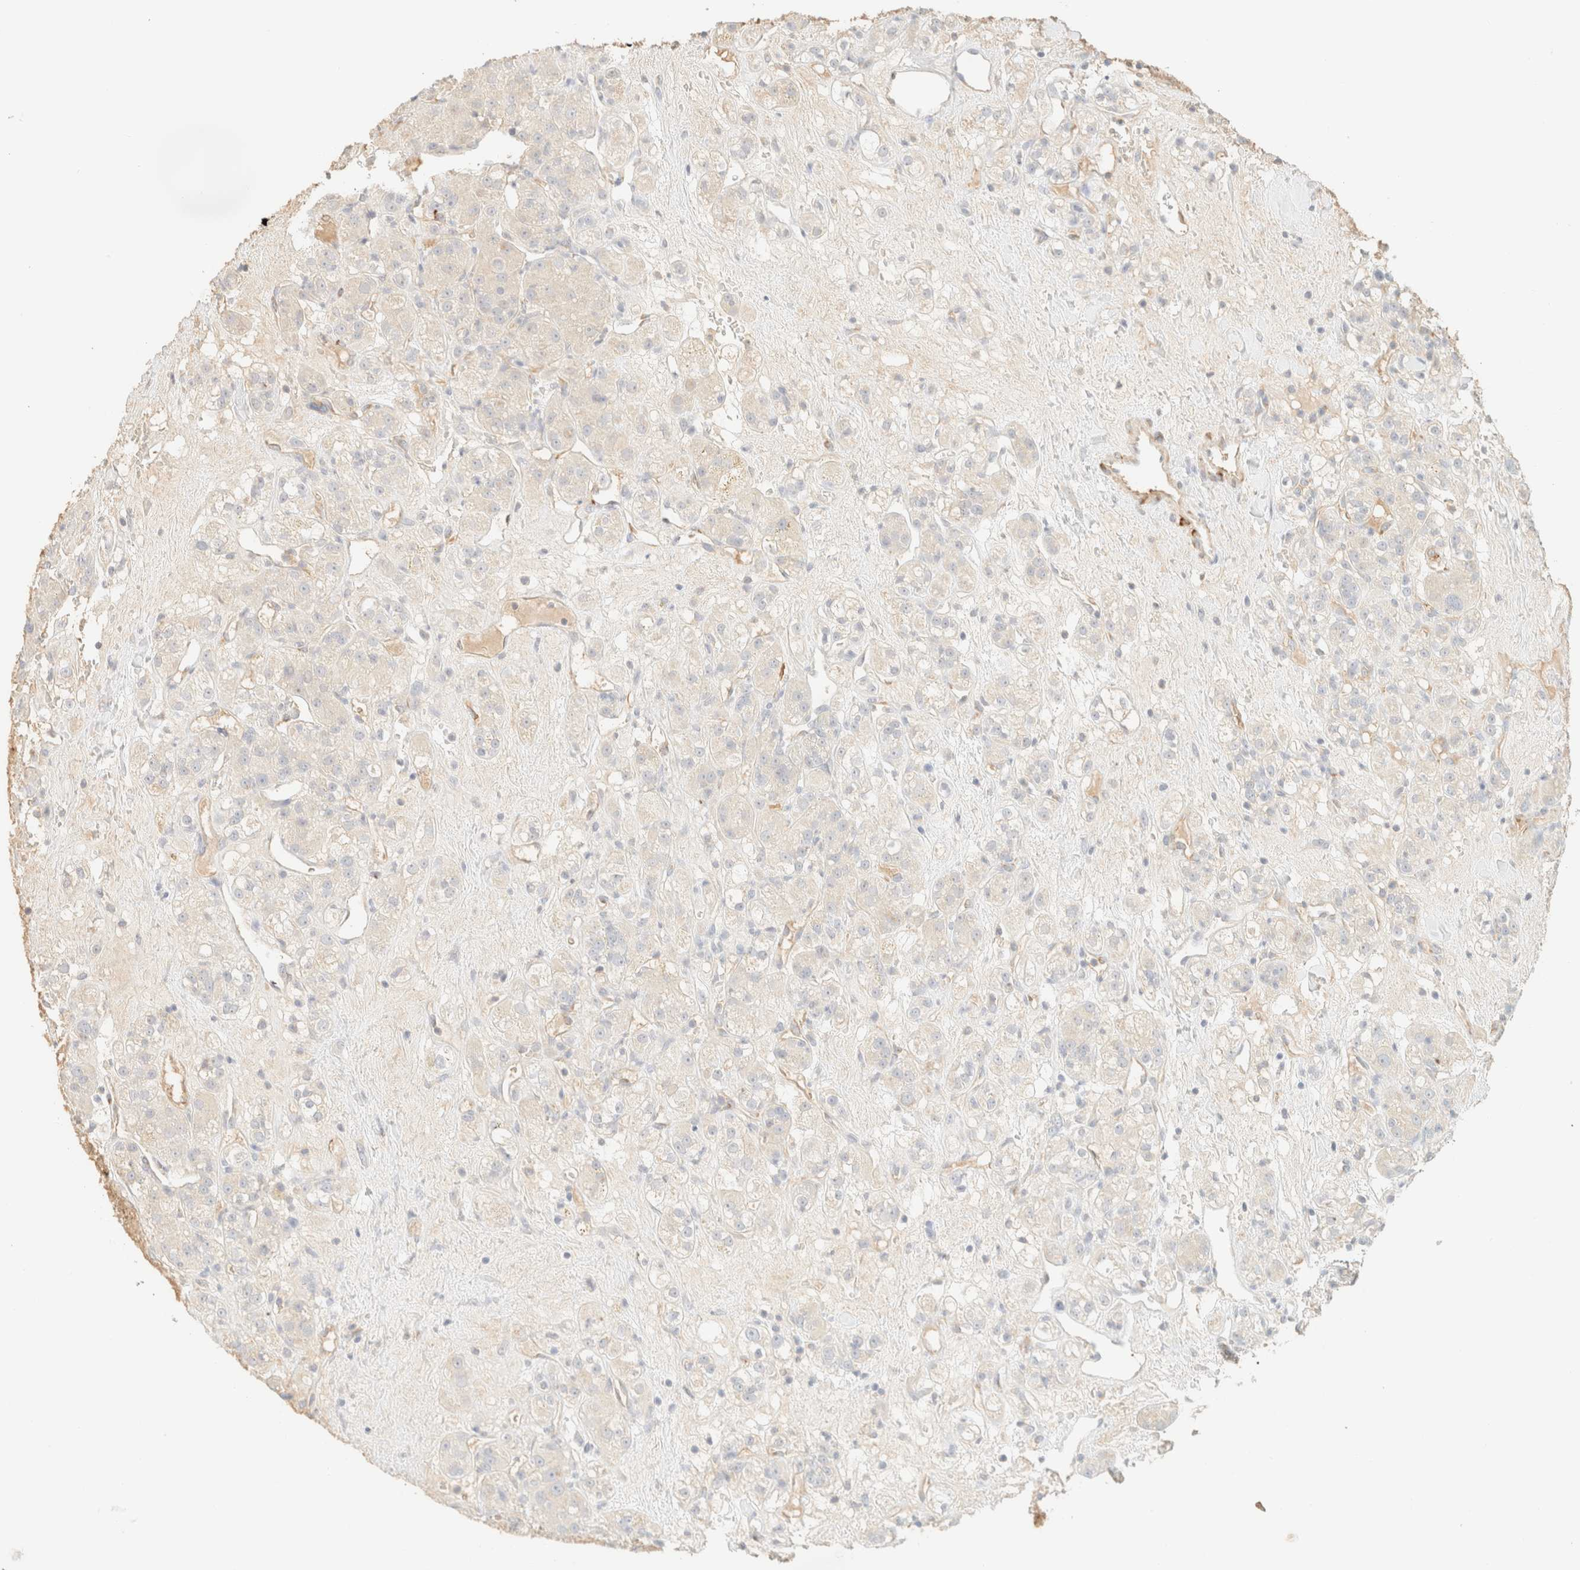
{"staining": {"intensity": "negative", "quantity": "none", "location": "none"}, "tissue": "renal cancer", "cell_type": "Tumor cells", "image_type": "cancer", "snomed": [{"axis": "morphology", "description": "Normal tissue, NOS"}, {"axis": "morphology", "description": "Adenocarcinoma, NOS"}, {"axis": "topography", "description": "Kidney"}], "caption": "Image shows no significant protein positivity in tumor cells of renal cancer (adenocarcinoma).", "gene": "SPARCL1", "patient": {"sex": "male", "age": 61}}